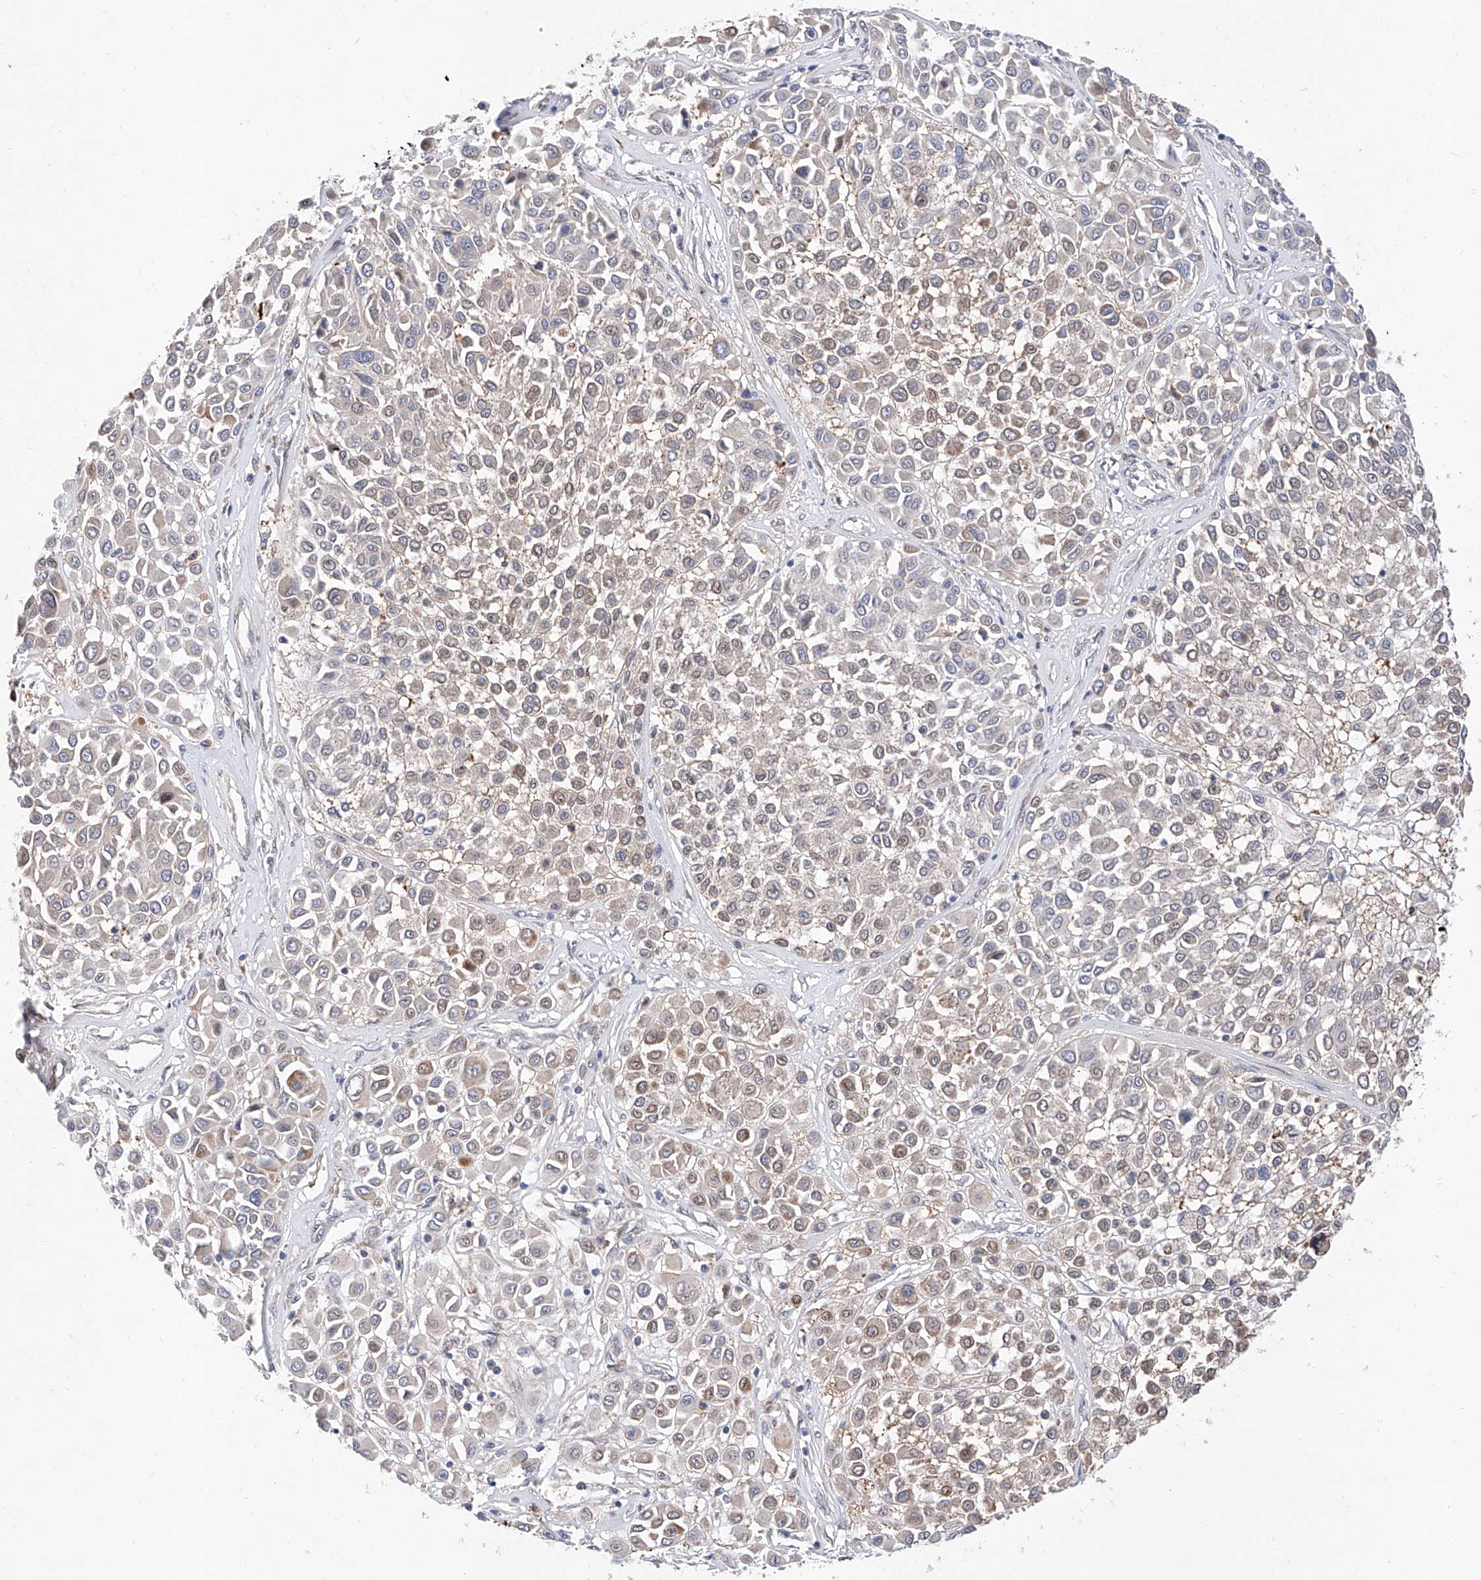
{"staining": {"intensity": "moderate", "quantity": "25%-75%", "location": "cytoplasmic/membranous"}, "tissue": "melanoma", "cell_type": "Tumor cells", "image_type": "cancer", "snomed": [{"axis": "morphology", "description": "Malignant melanoma, Metastatic site"}, {"axis": "topography", "description": "Soft tissue"}], "caption": "Immunohistochemistry photomicrograph of human malignant melanoma (metastatic site) stained for a protein (brown), which exhibits medium levels of moderate cytoplasmic/membranous staining in approximately 25%-75% of tumor cells.", "gene": "FUCA2", "patient": {"sex": "male", "age": 41}}